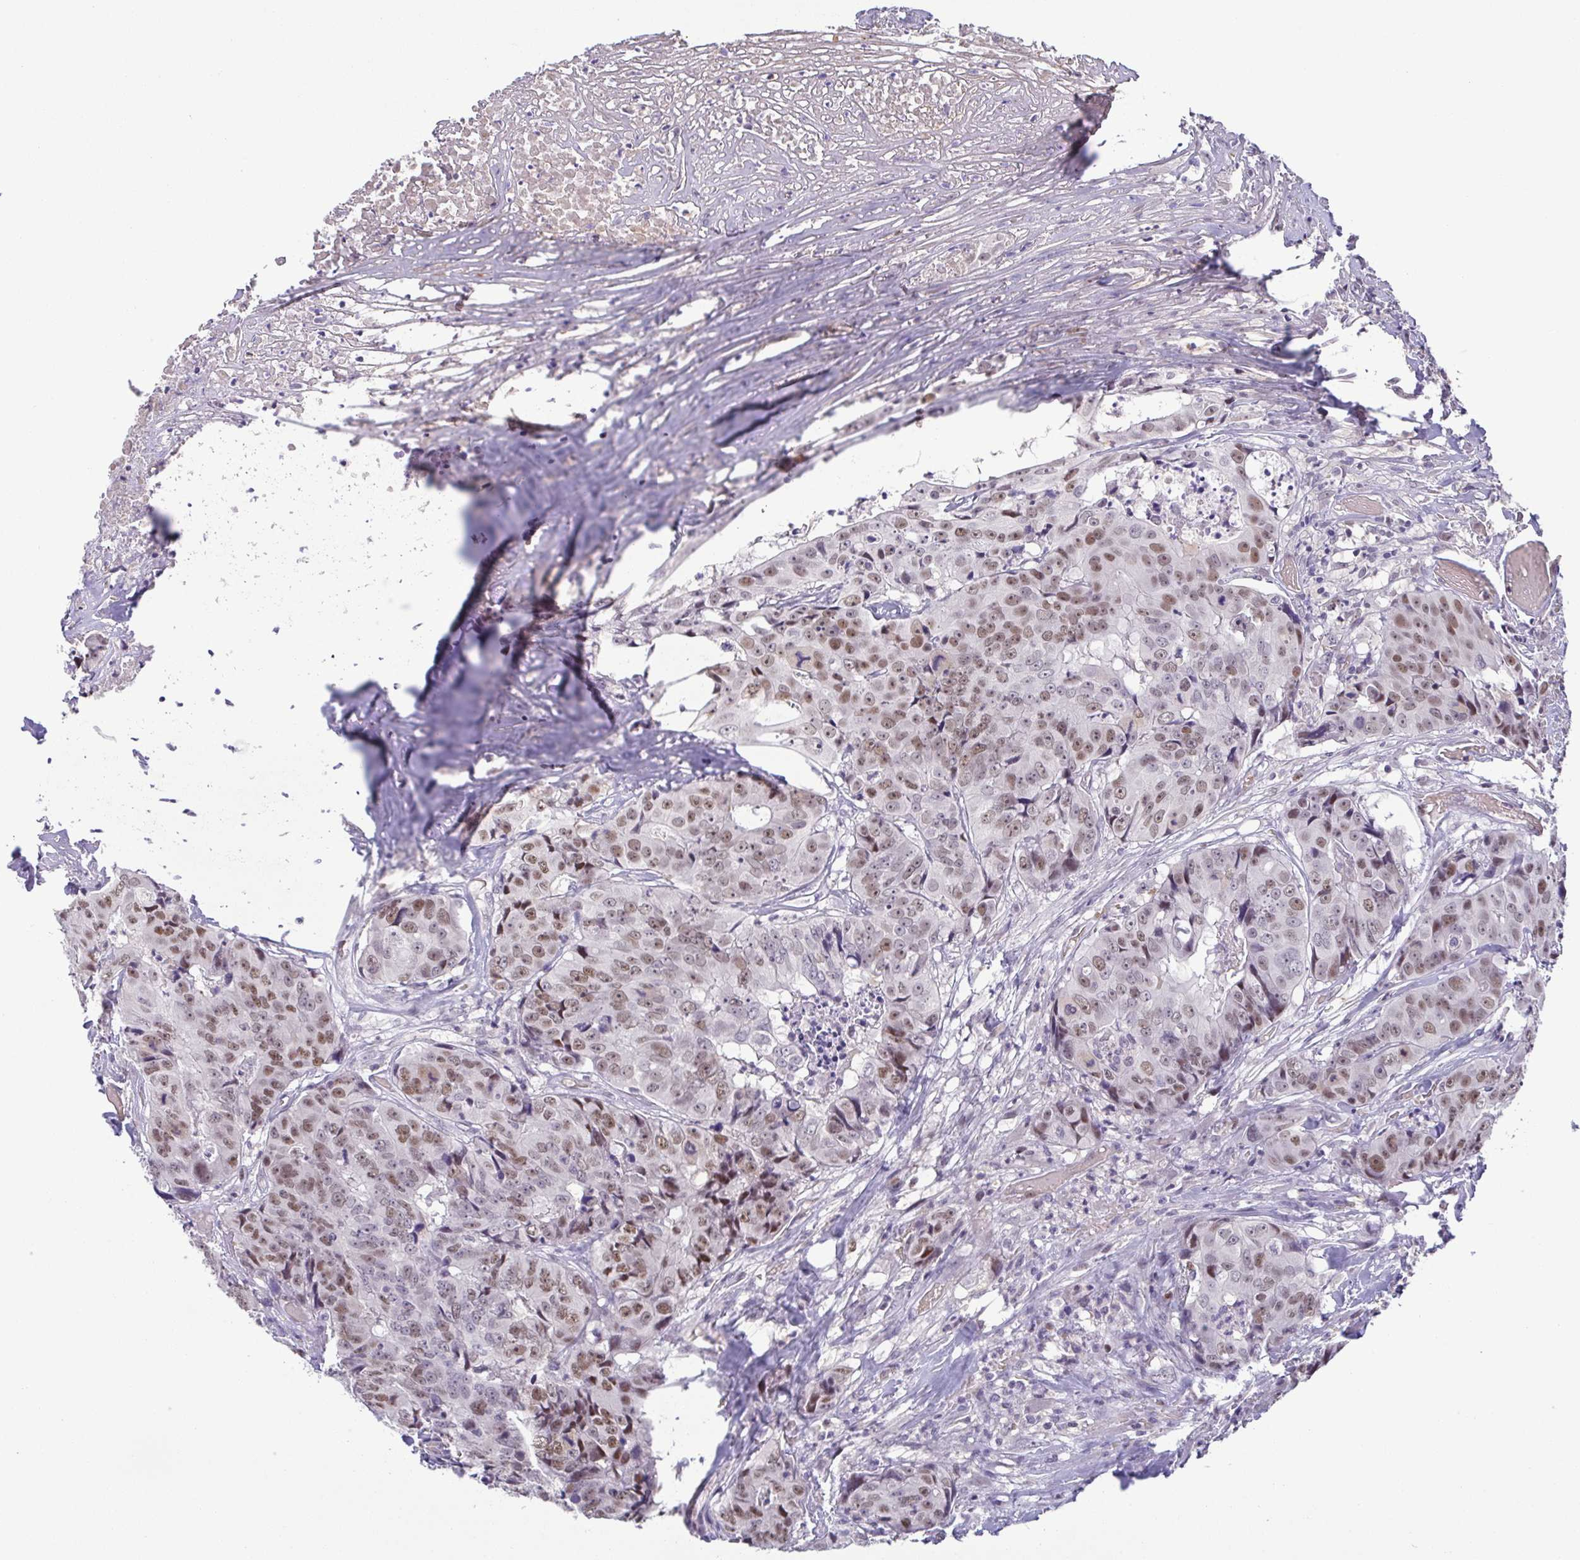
{"staining": {"intensity": "moderate", "quantity": ">75%", "location": "nuclear"}, "tissue": "colorectal cancer", "cell_type": "Tumor cells", "image_type": "cancer", "snomed": [{"axis": "morphology", "description": "Adenocarcinoma, NOS"}, {"axis": "topography", "description": "Rectum"}], "caption": "High-power microscopy captured an immunohistochemistry (IHC) photomicrograph of colorectal cancer (adenocarcinoma), revealing moderate nuclear positivity in approximately >75% of tumor cells.", "gene": "TIPIN", "patient": {"sex": "female", "age": 62}}